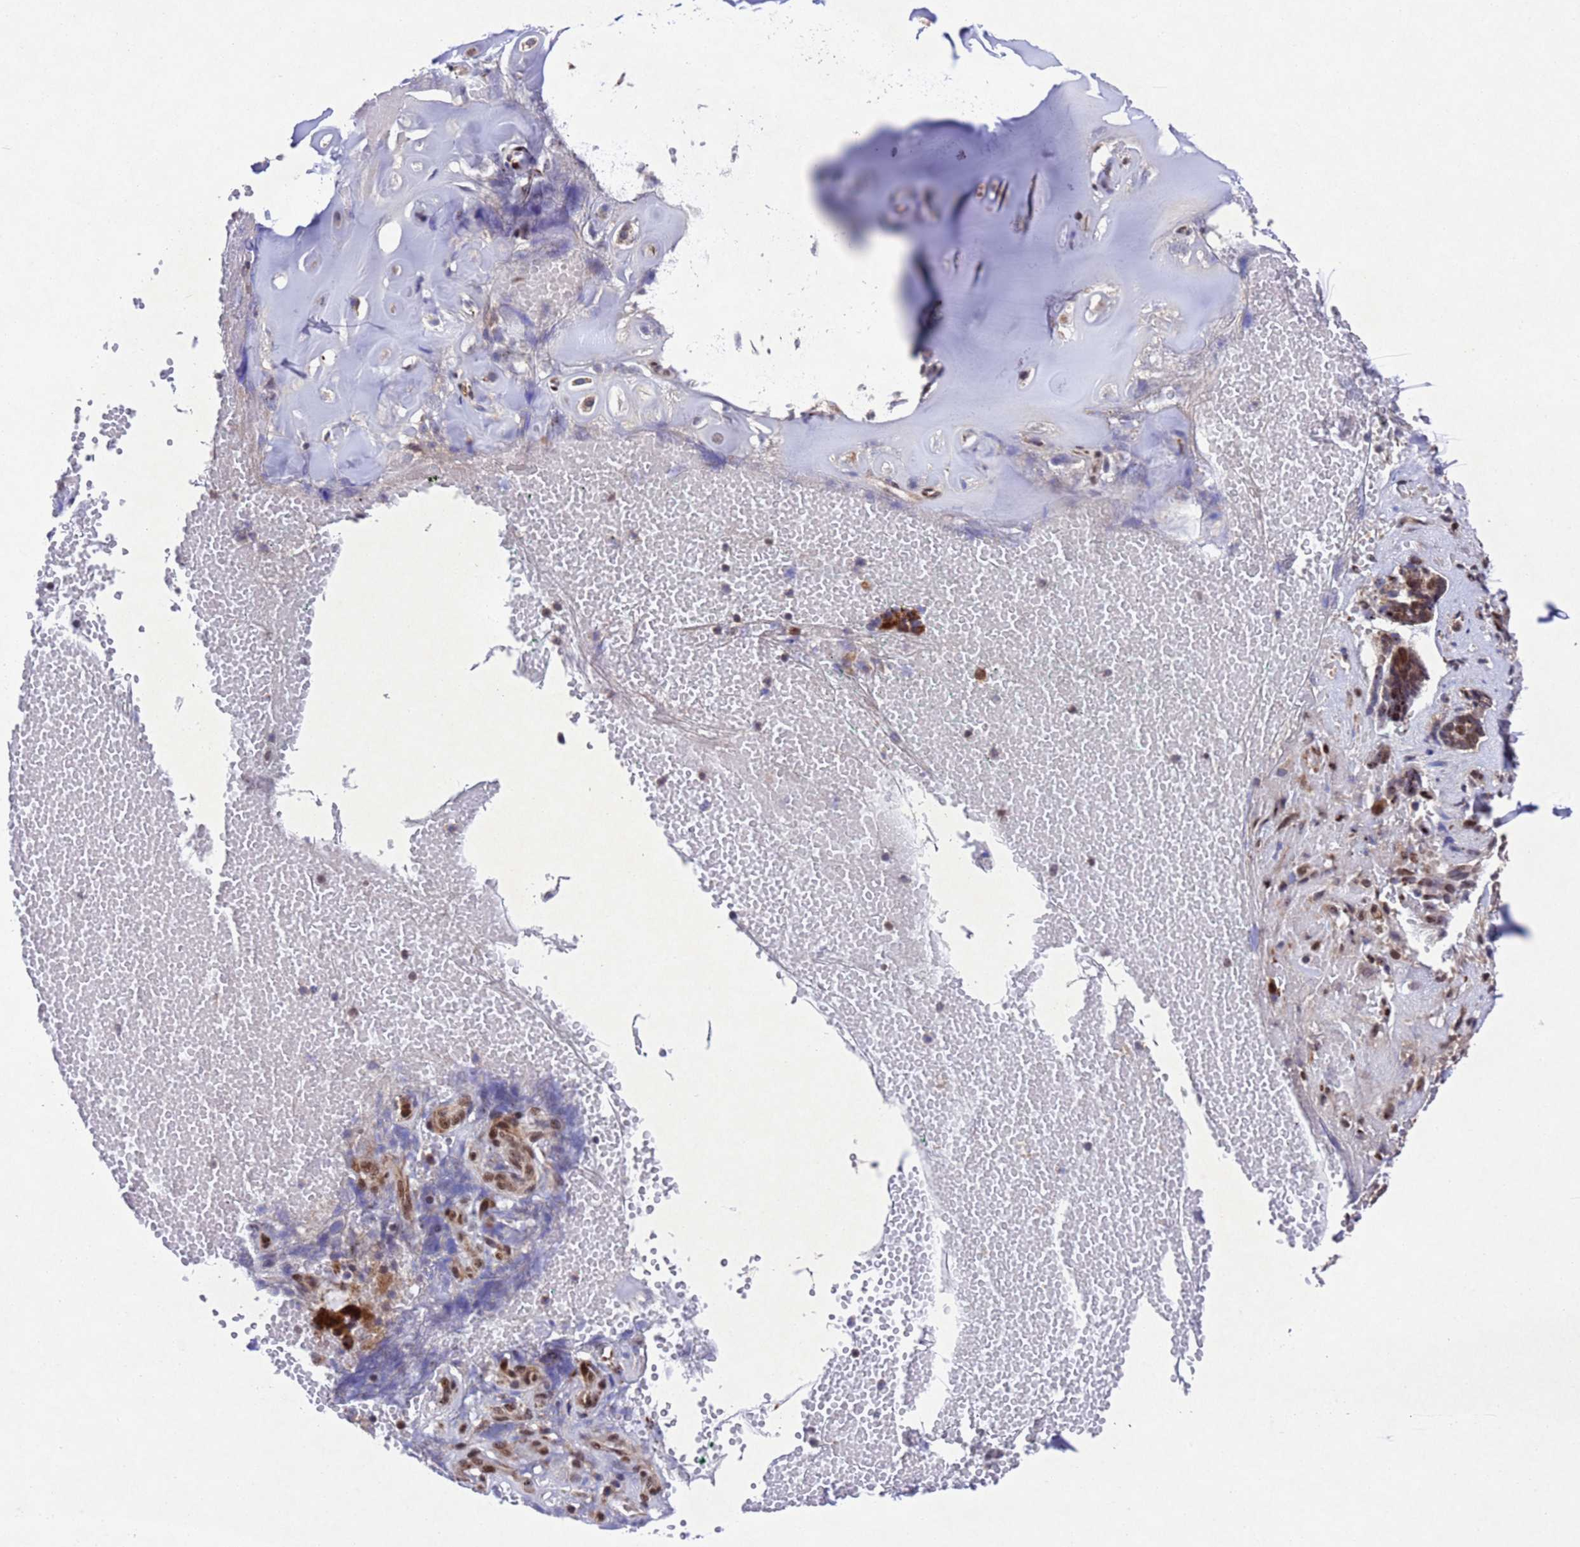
{"staining": {"intensity": "weak", "quantity": ">75%", "location": "cytoplasmic/membranous,nuclear"}, "tissue": "adipose tissue", "cell_type": "Adipocytes", "image_type": "normal", "snomed": [{"axis": "morphology", "description": "Normal tissue, NOS"}, {"axis": "morphology", "description": "Basal cell carcinoma"}, {"axis": "topography", "description": "Cartilage tissue"}, {"axis": "topography", "description": "Nasopharynx"}, {"axis": "topography", "description": "Oral tissue"}], "caption": "This image demonstrates benign adipose tissue stained with immunohistochemistry (IHC) to label a protein in brown. The cytoplasmic/membranous,nuclear of adipocytes show weak positivity for the protein. Nuclei are counter-stained blue.", "gene": "TBK1", "patient": {"sex": "female", "age": 77}}